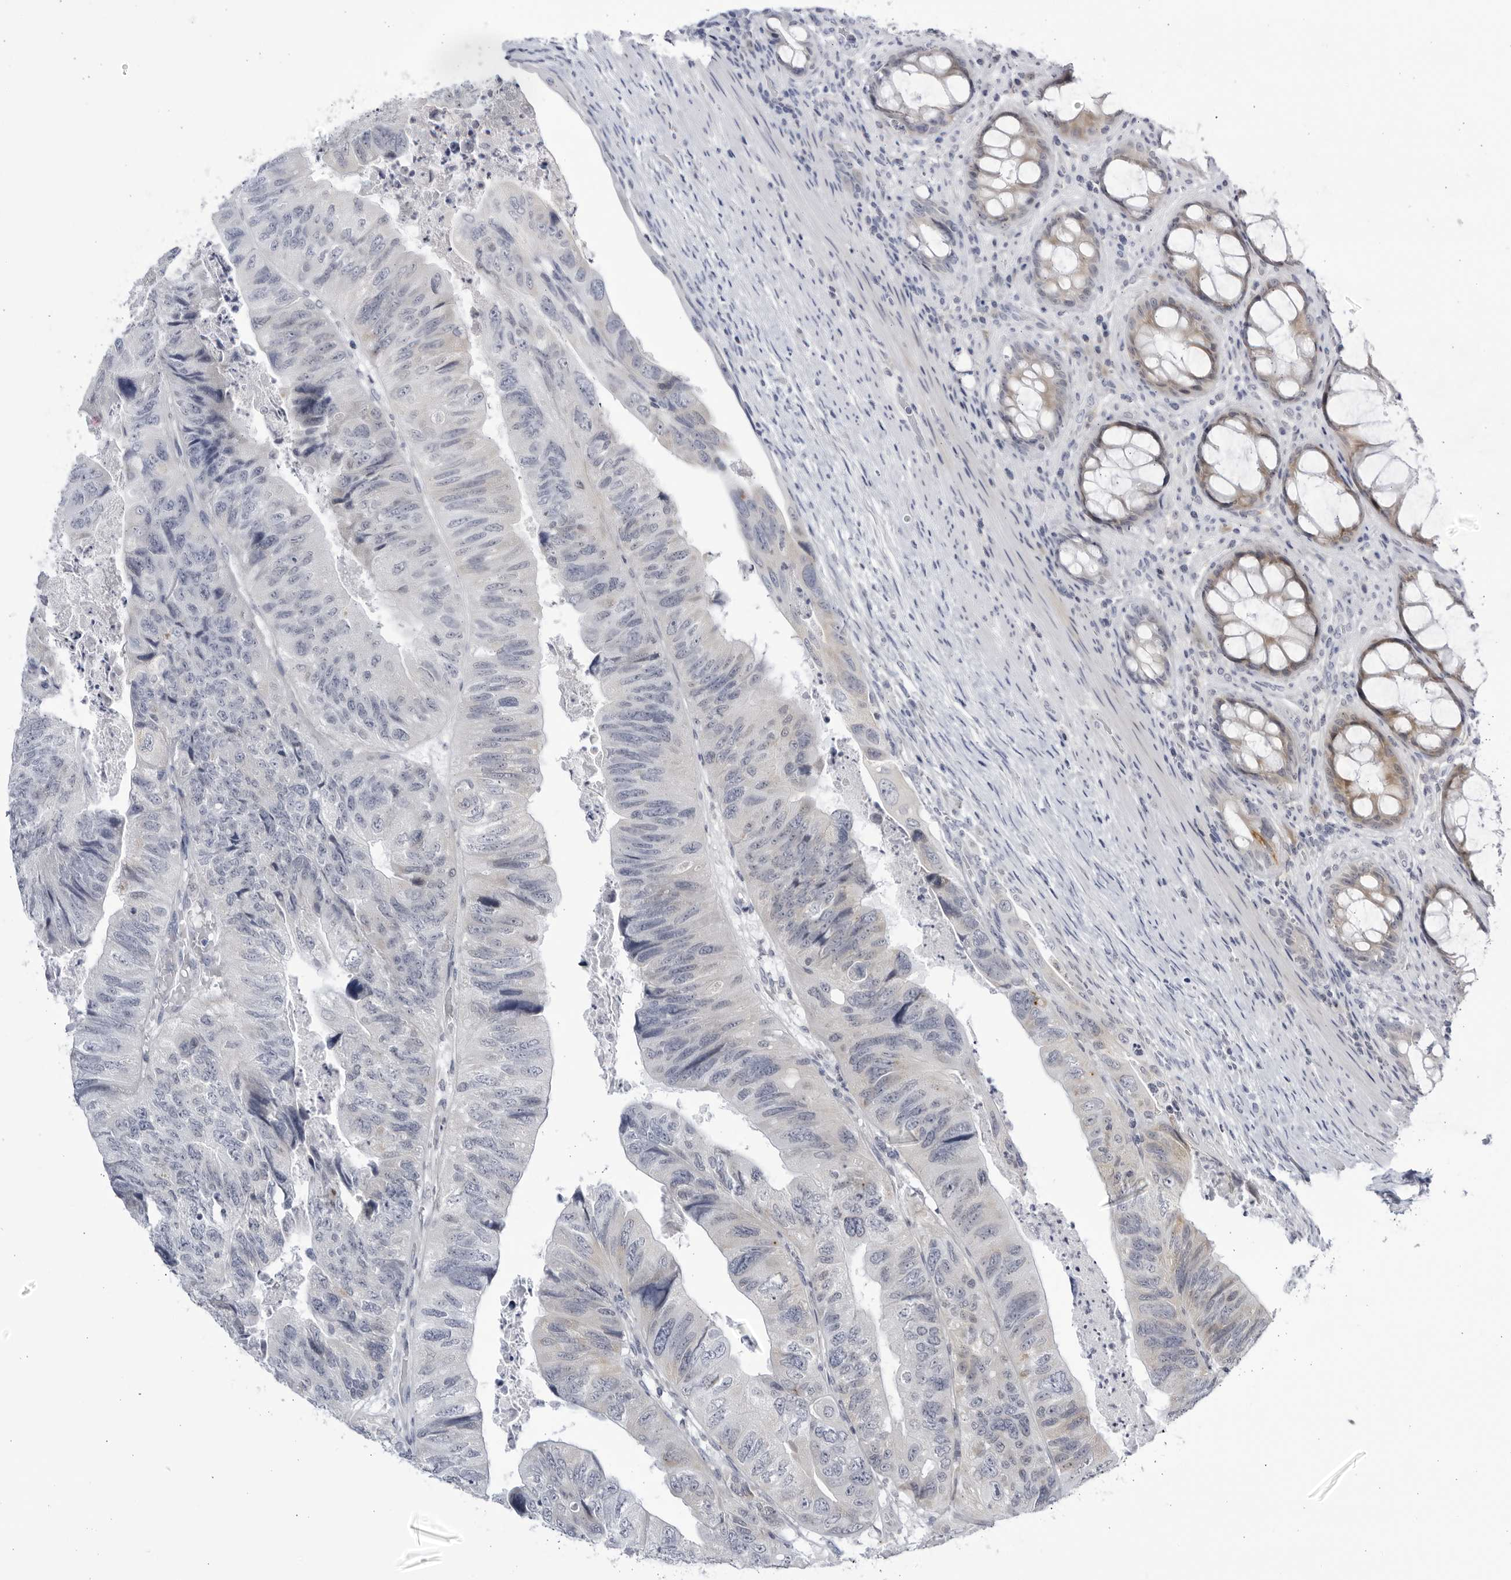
{"staining": {"intensity": "weak", "quantity": "<25%", "location": "cytoplasmic/membranous"}, "tissue": "colorectal cancer", "cell_type": "Tumor cells", "image_type": "cancer", "snomed": [{"axis": "morphology", "description": "Adenocarcinoma, NOS"}, {"axis": "topography", "description": "Rectum"}], "caption": "IHC photomicrograph of neoplastic tissue: human colorectal cancer stained with DAB (3,3'-diaminobenzidine) reveals no significant protein positivity in tumor cells.", "gene": "CNBD1", "patient": {"sex": "male", "age": 63}}